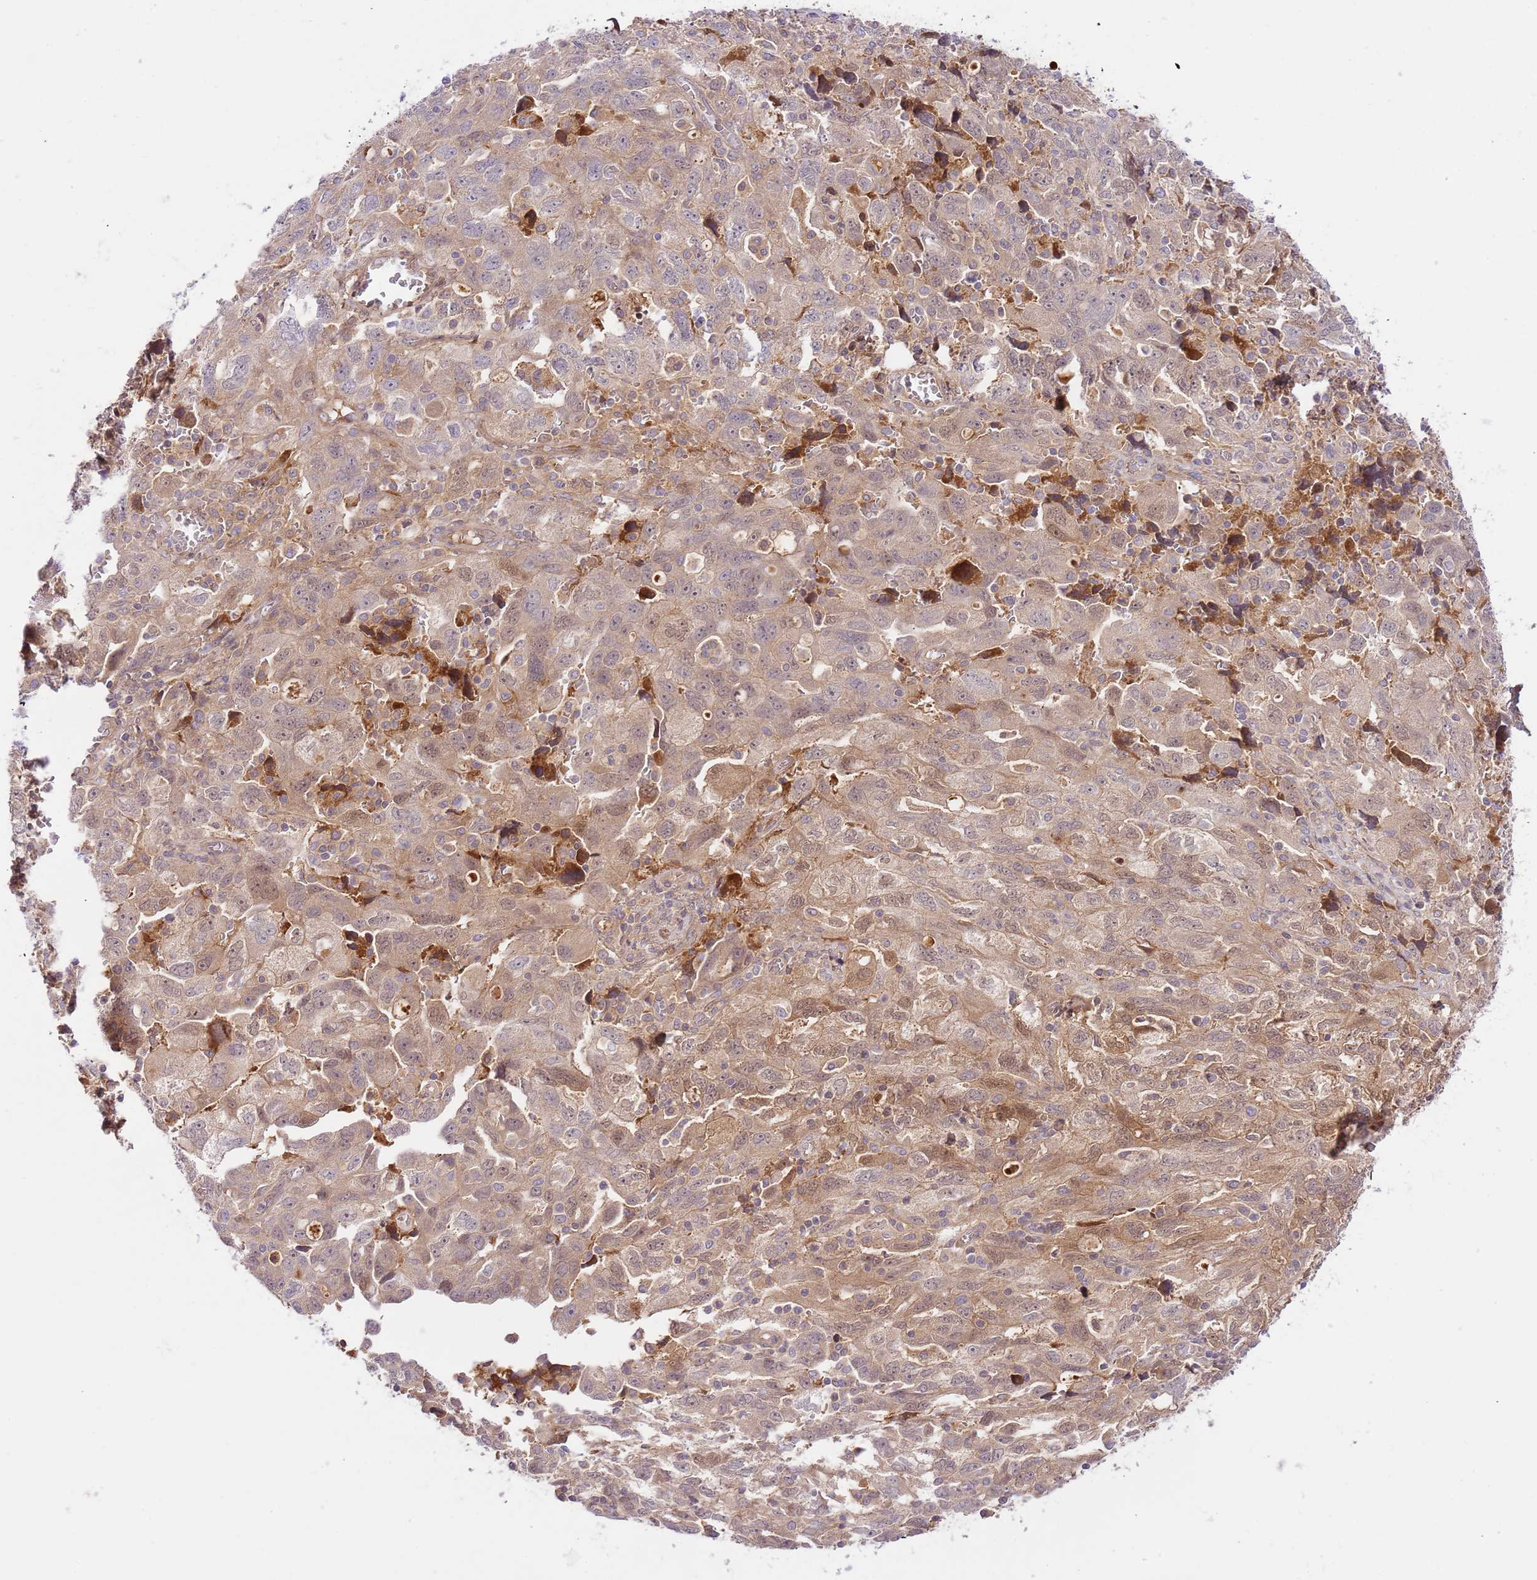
{"staining": {"intensity": "moderate", "quantity": "25%-75%", "location": "cytoplasmic/membranous,nuclear"}, "tissue": "ovarian cancer", "cell_type": "Tumor cells", "image_type": "cancer", "snomed": [{"axis": "morphology", "description": "Carcinoma, NOS"}, {"axis": "morphology", "description": "Cystadenocarcinoma, serous, NOS"}, {"axis": "topography", "description": "Ovary"}], "caption": "Human ovarian cancer (carcinoma) stained with a protein marker demonstrates moderate staining in tumor cells.", "gene": "C8G", "patient": {"sex": "female", "age": 69}}